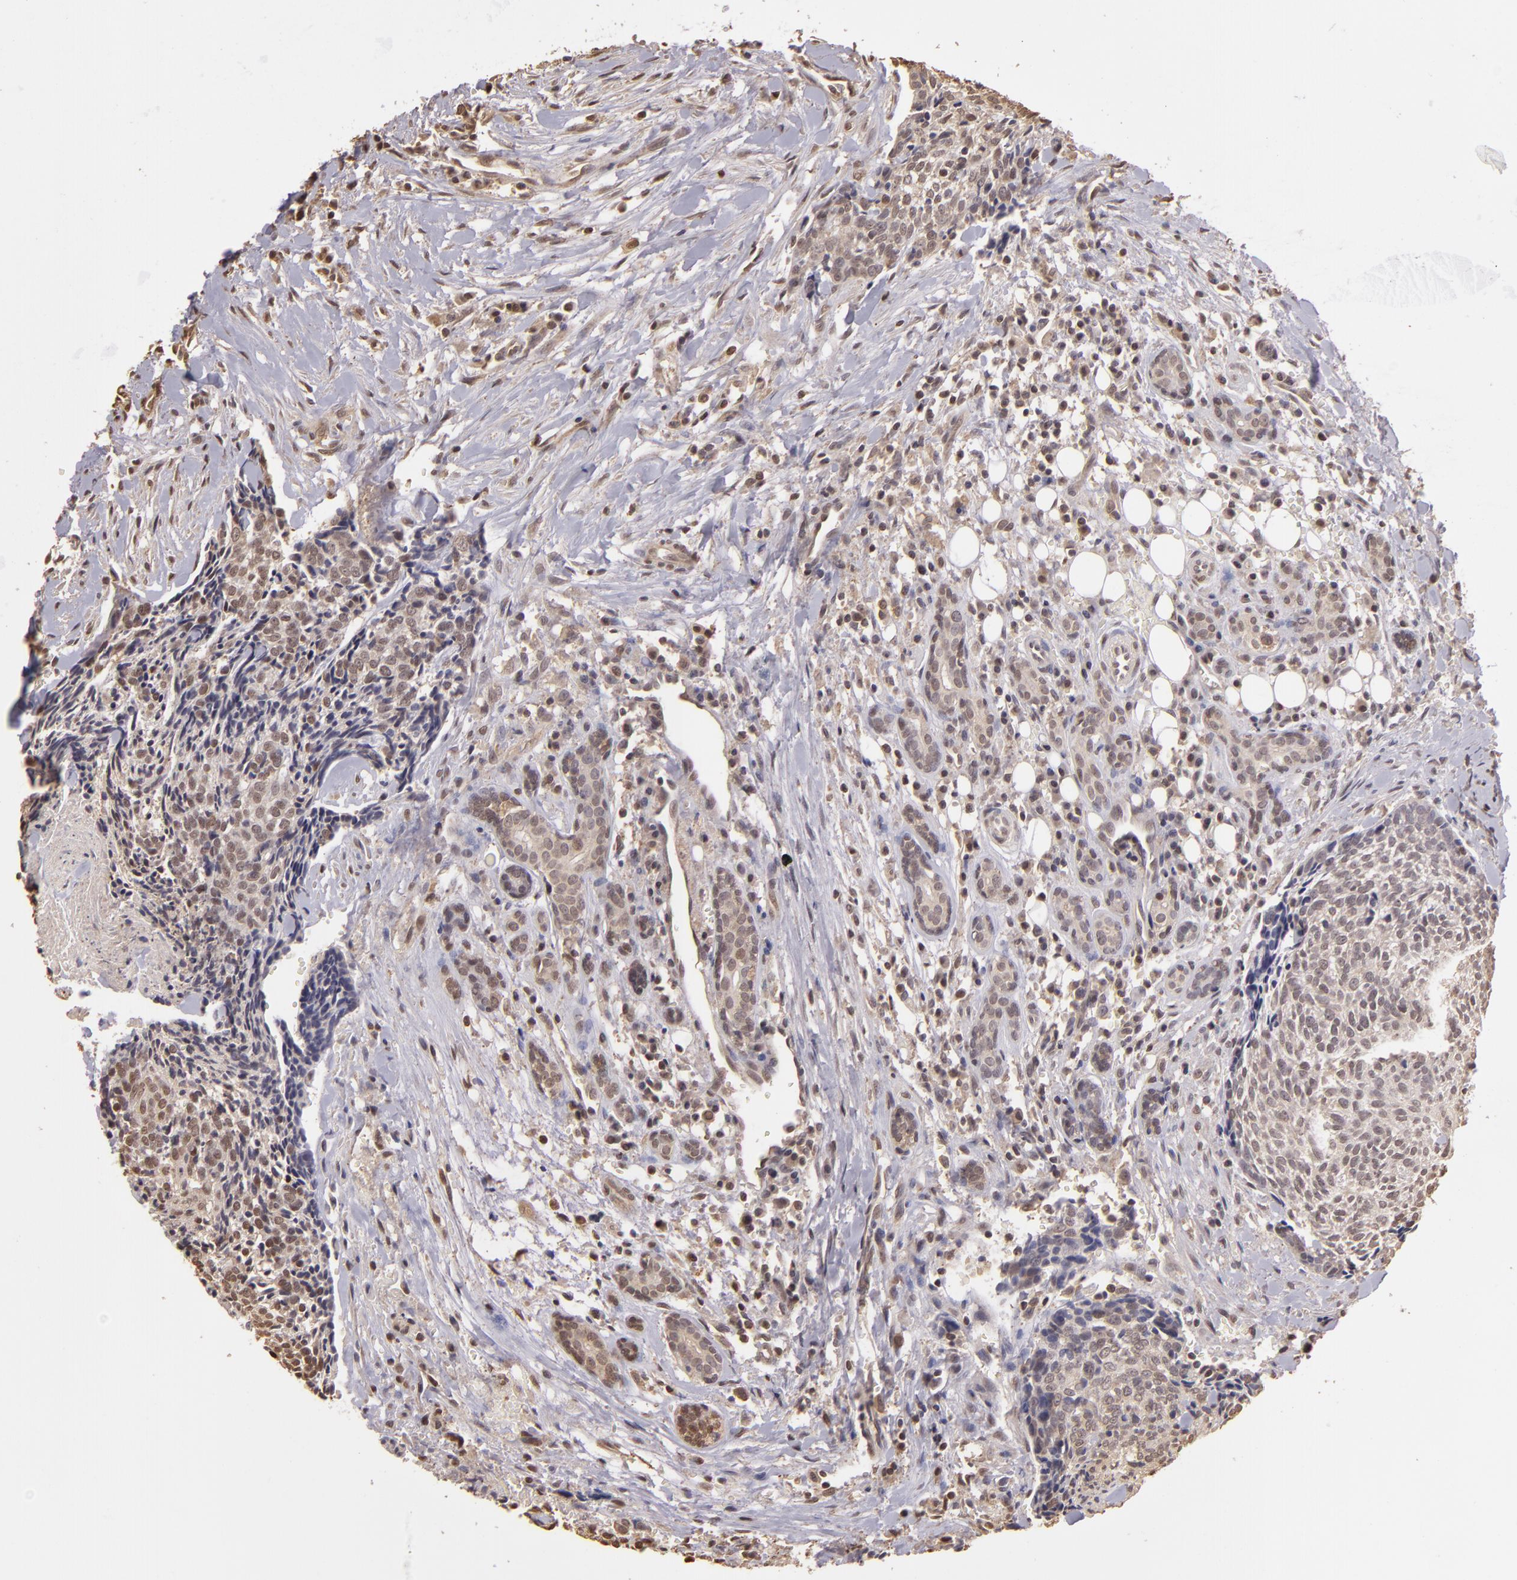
{"staining": {"intensity": "weak", "quantity": ">75%", "location": "cytoplasmic/membranous"}, "tissue": "head and neck cancer", "cell_type": "Tumor cells", "image_type": "cancer", "snomed": [{"axis": "morphology", "description": "Squamous cell carcinoma, NOS"}, {"axis": "topography", "description": "Salivary gland"}, {"axis": "topography", "description": "Head-Neck"}], "caption": "The histopathology image shows immunohistochemical staining of squamous cell carcinoma (head and neck). There is weak cytoplasmic/membranous staining is identified in about >75% of tumor cells.", "gene": "ARPC2", "patient": {"sex": "male", "age": 70}}